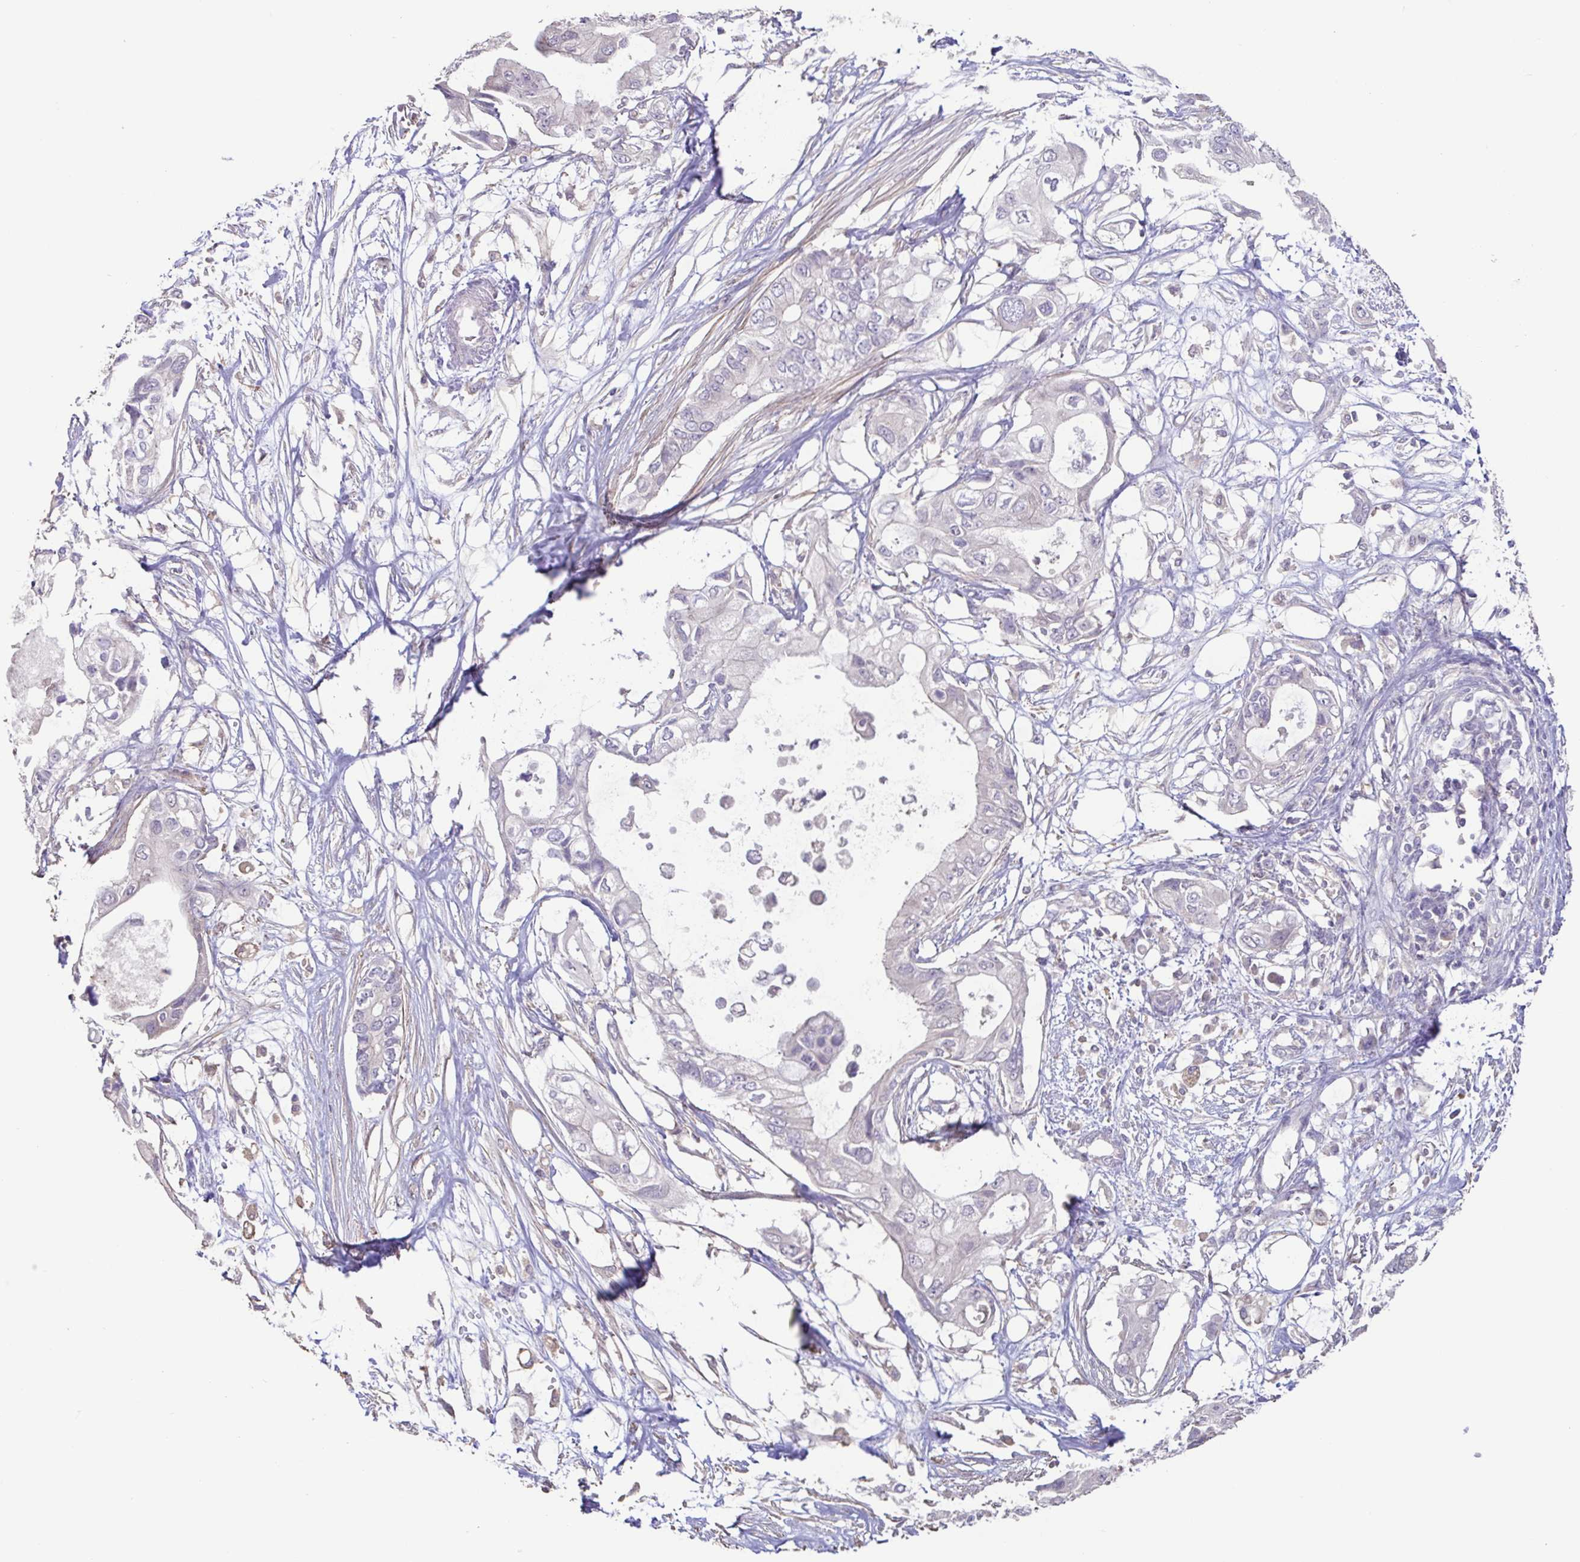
{"staining": {"intensity": "negative", "quantity": "none", "location": "none"}, "tissue": "pancreatic cancer", "cell_type": "Tumor cells", "image_type": "cancer", "snomed": [{"axis": "morphology", "description": "Adenocarcinoma, NOS"}, {"axis": "topography", "description": "Pancreas"}], "caption": "Human pancreatic cancer stained for a protein using immunohistochemistry (IHC) reveals no expression in tumor cells.", "gene": "ACTRT2", "patient": {"sex": "female", "age": 63}}